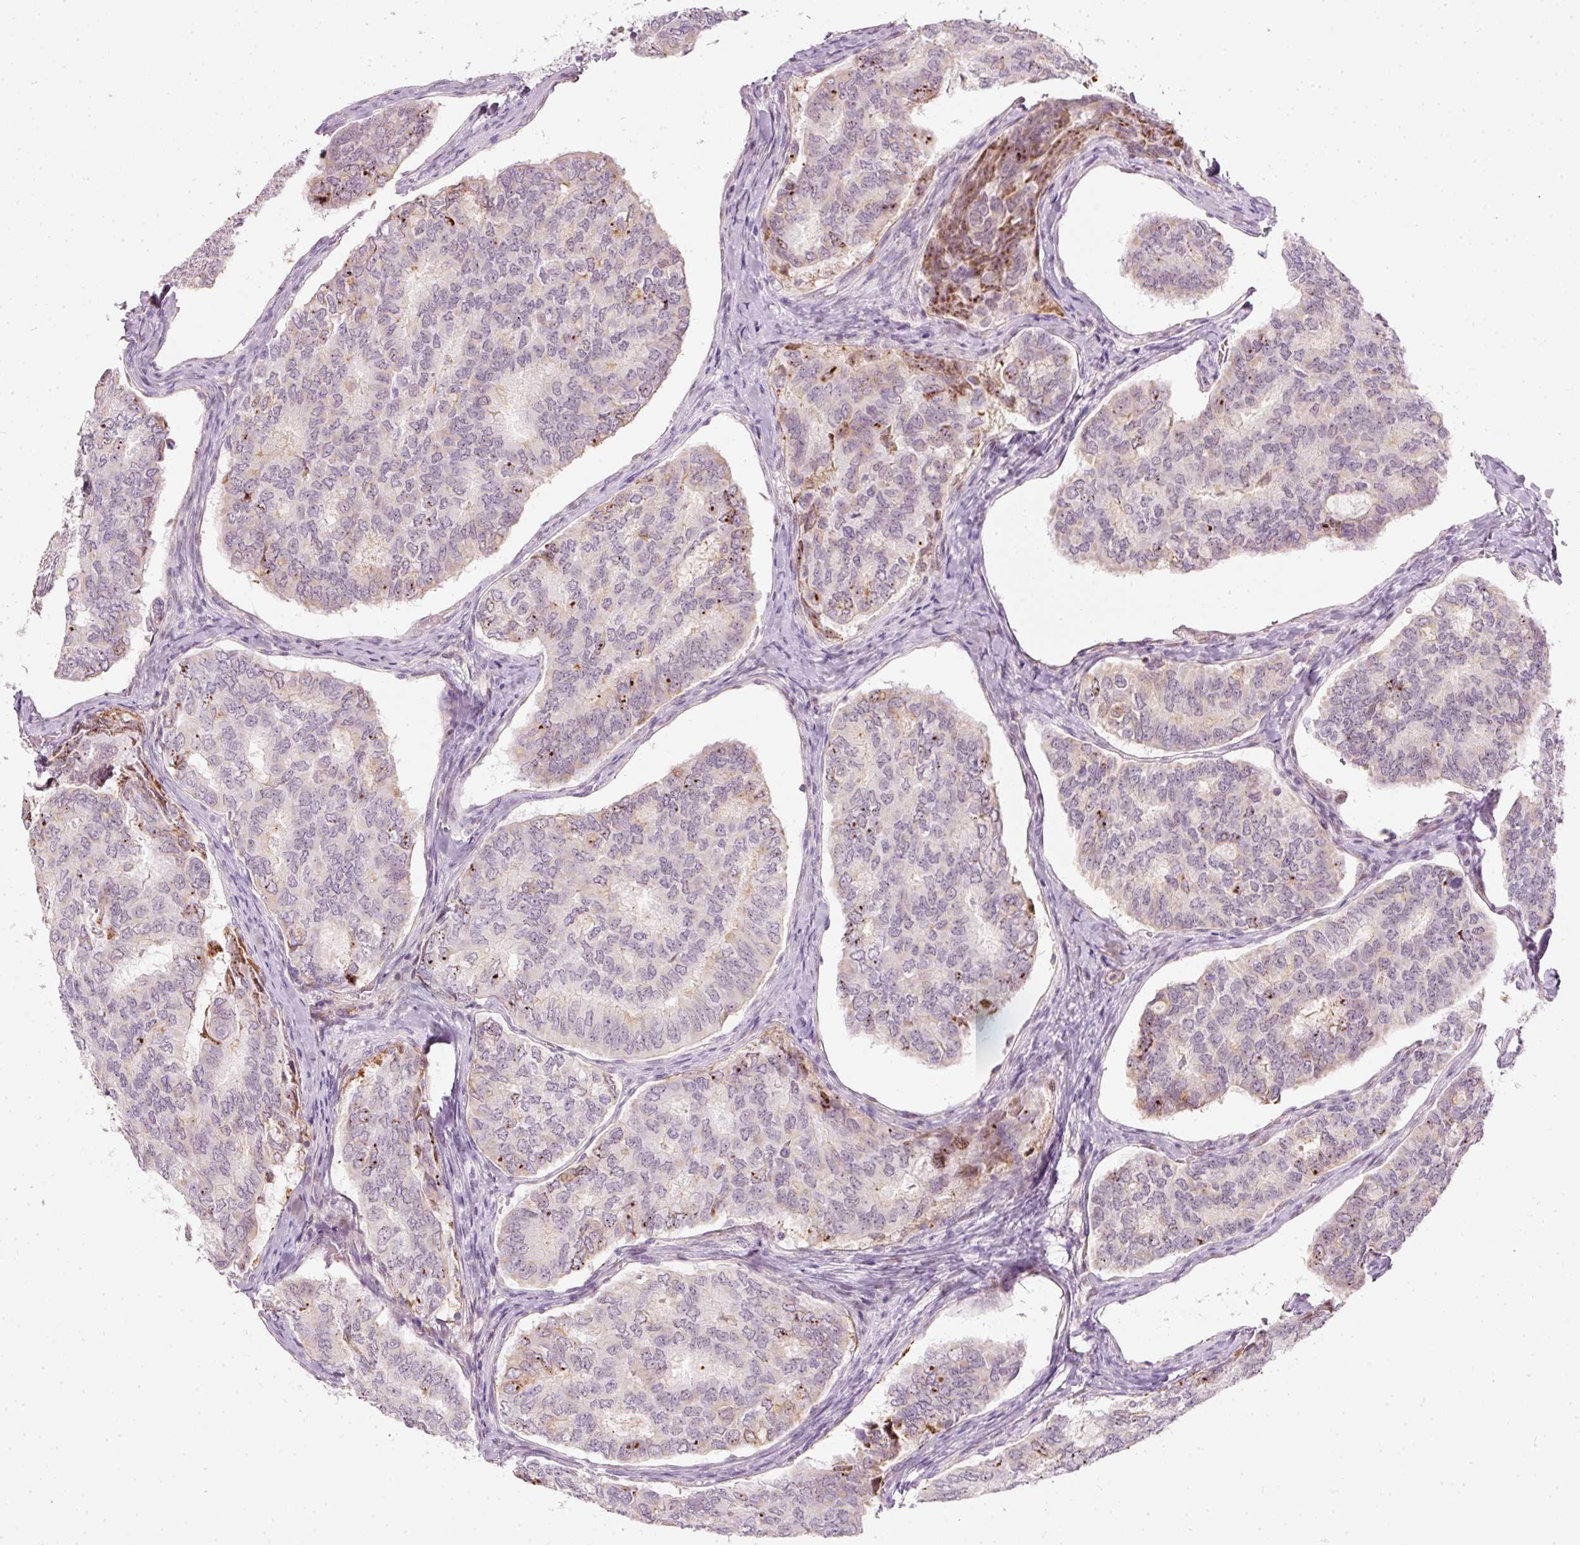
{"staining": {"intensity": "moderate", "quantity": "<25%", "location": "cytoplasmic/membranous"}, "tissue": "thyroid cancer", "cell_type": "Tumor cells", "image_type": "cancer", "snomed": [{"axis": "morphology", "description": "Papillary adenocarcinoma, NOS"}, {"axis": "topography", "description": "Thyroid gland"}], "caption": "This photomicrograph displays immunohistochemistry (IHC) staining of human thyroid papillary adenocarcinoma, with low moderate cytoplasmic/membranous staining in about <25% of tumor cells.", "gene": "RNF39", "patient": {"sex": "female", "age": 35}}